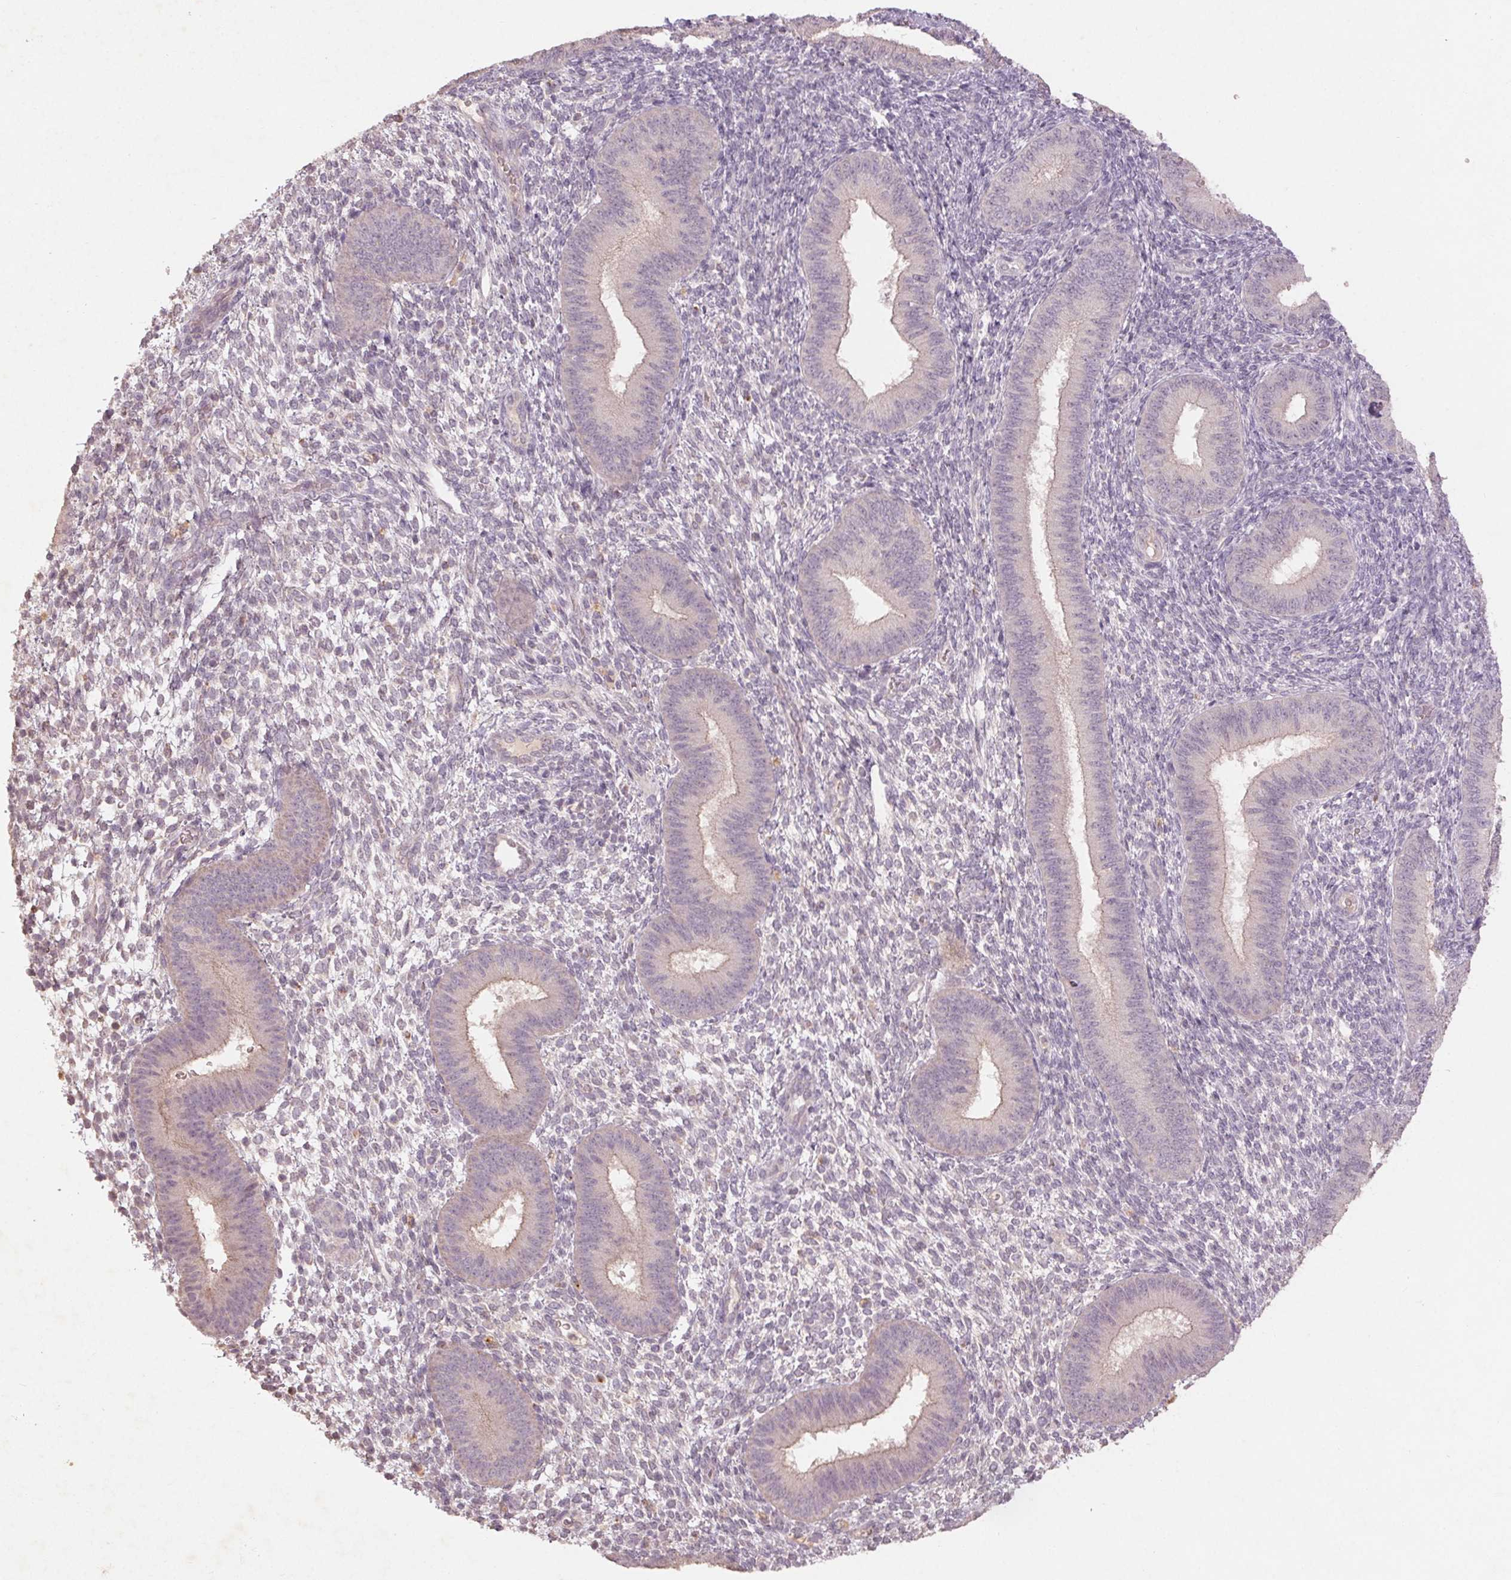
{"staining": {"intensity": "negative", "quantity": "none", "location": "none"}, "tissue": "endometrium", "cell_type": "Cells in endometrial stroma", "image_type": "normal", "snomed": [{"axis": "morphology", "description": "Normal tissue, NOS"}, {"axis": "topography", "description": "Endometrium"}], "caption": "Immunohistochemical staining of unremarkable human endometrium reveals no significant expression in cells in endometrial stroma. Brightfield microscopy of IHC stained with DAB (3,3'-diaminobenzidine) (brown) and hematoxylin (blue), captured at high magnification.", "gene": "ENSG00000255641", "patient": {"sex": "female", "age": 39}}